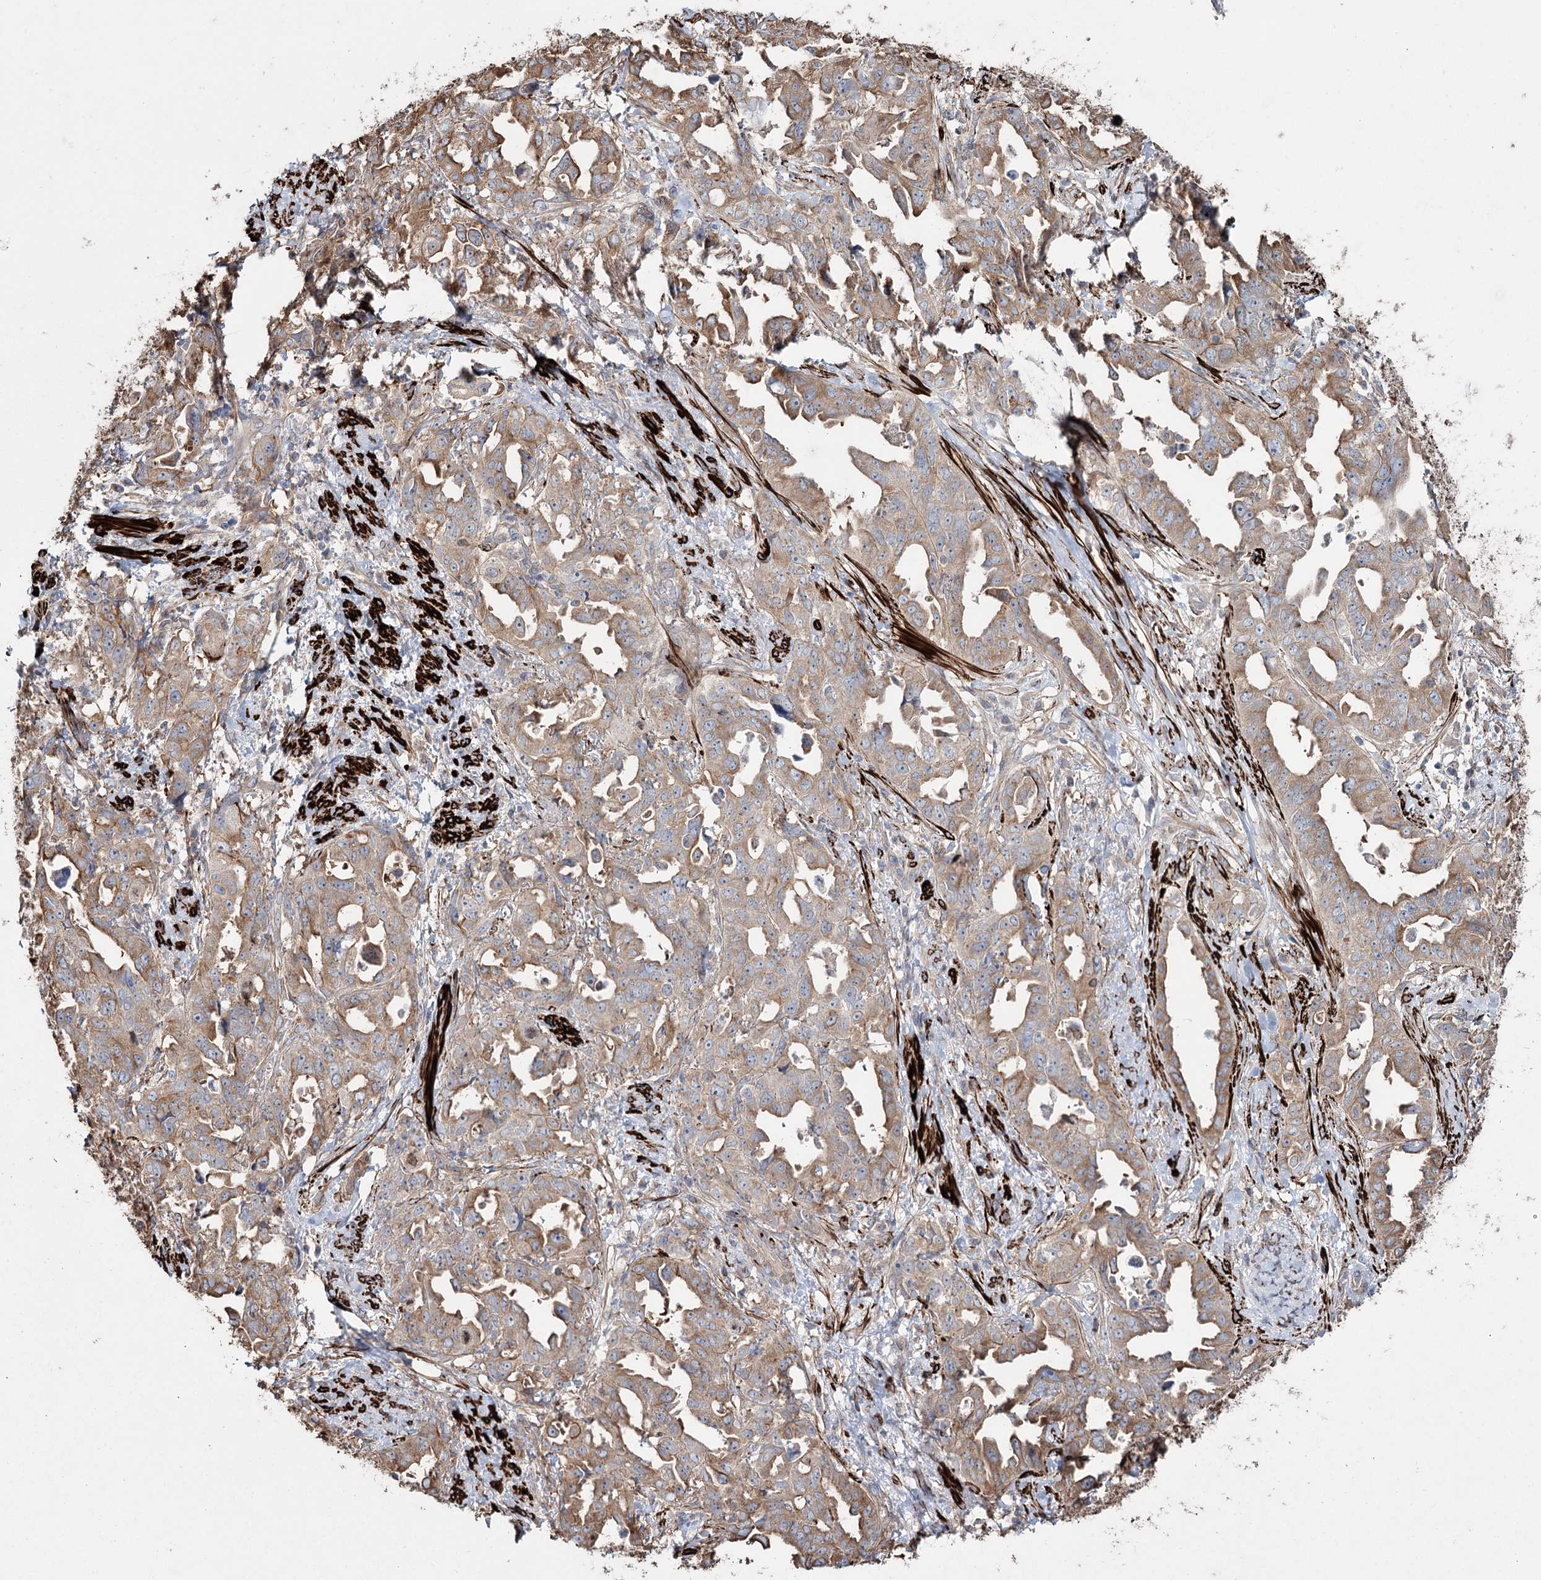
{"staining": {"intensity": "moderate", "quantity": ">75%", "location": "cytoplasmic/membranous"}, "tissue": "endometrial cancer", "cell_type": "Tumor cells", "image_type": "cancer", "snomed": [{"axis": "morphology", "description": "Adenocarcinoma, NOS"}, {"axis": "topography", "description": "Endometrium"}], "caption": "A brown stain shows moderate cytoplasmic/membranous expression of a protein in endometrial cancer (adenocarcinoma) tumor cells.", "gene": "SUMF1", "patient": {"sex": "female", "age": 65}}